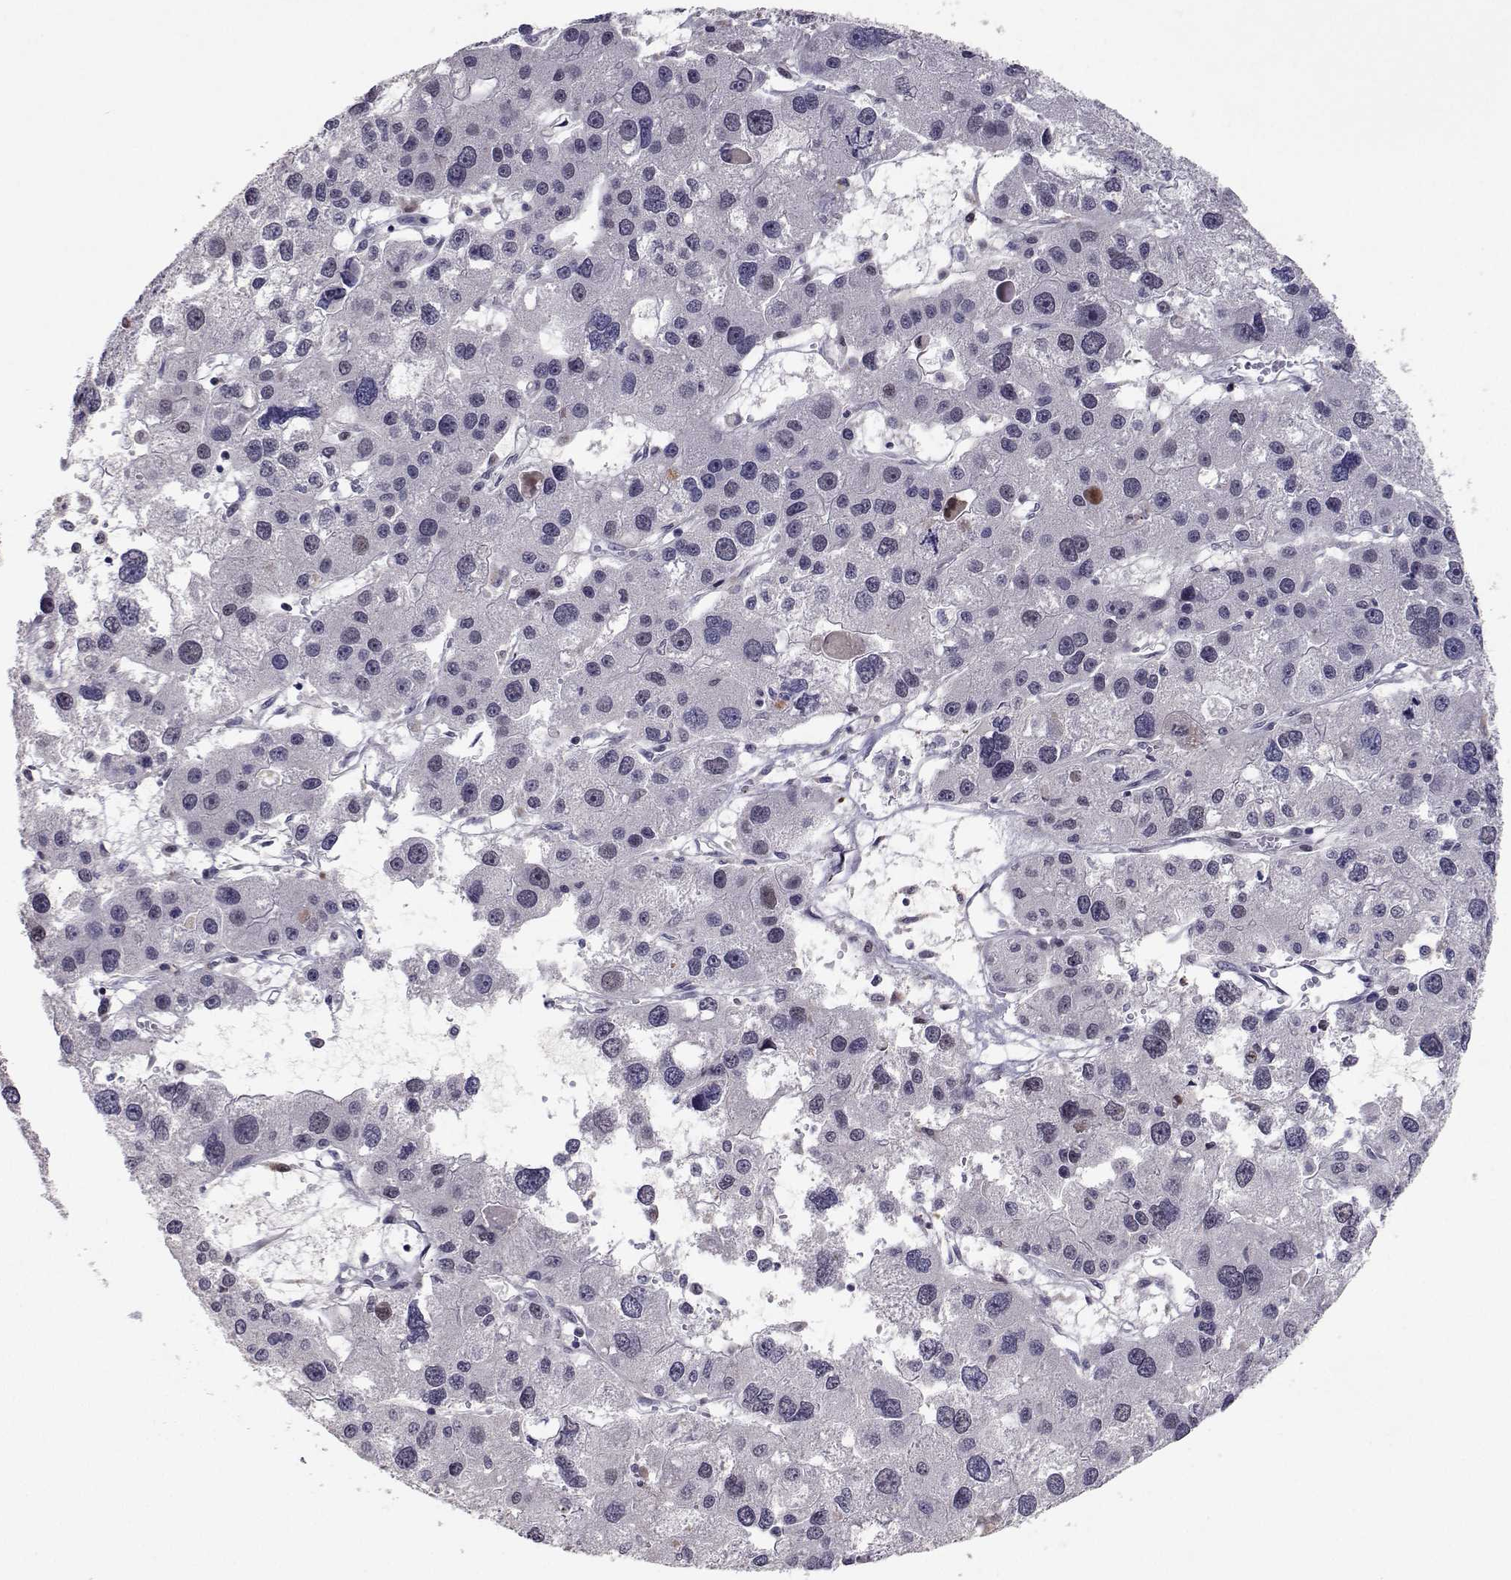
{"staining": {"intensity": "moderate", "quantity": "<25%", "location": "nuclear"}, "tissue": "liver cancer", "cell_type": "Tumor cells", "image_type": "cancer", "snomed": [{"axis": "morphology", "description": "Carcinoma, Hepatocellular, NOS"}, {"axis": "topography", "description": "Liver"}], "caption": "A low amount of moderate nuclear positivity is present in approximately <25% of tumor cells in hepatocellular carcinoma (liver) tissue.", "gene": "RBPJL", "patient": {"sex": "male", "age": 73}}